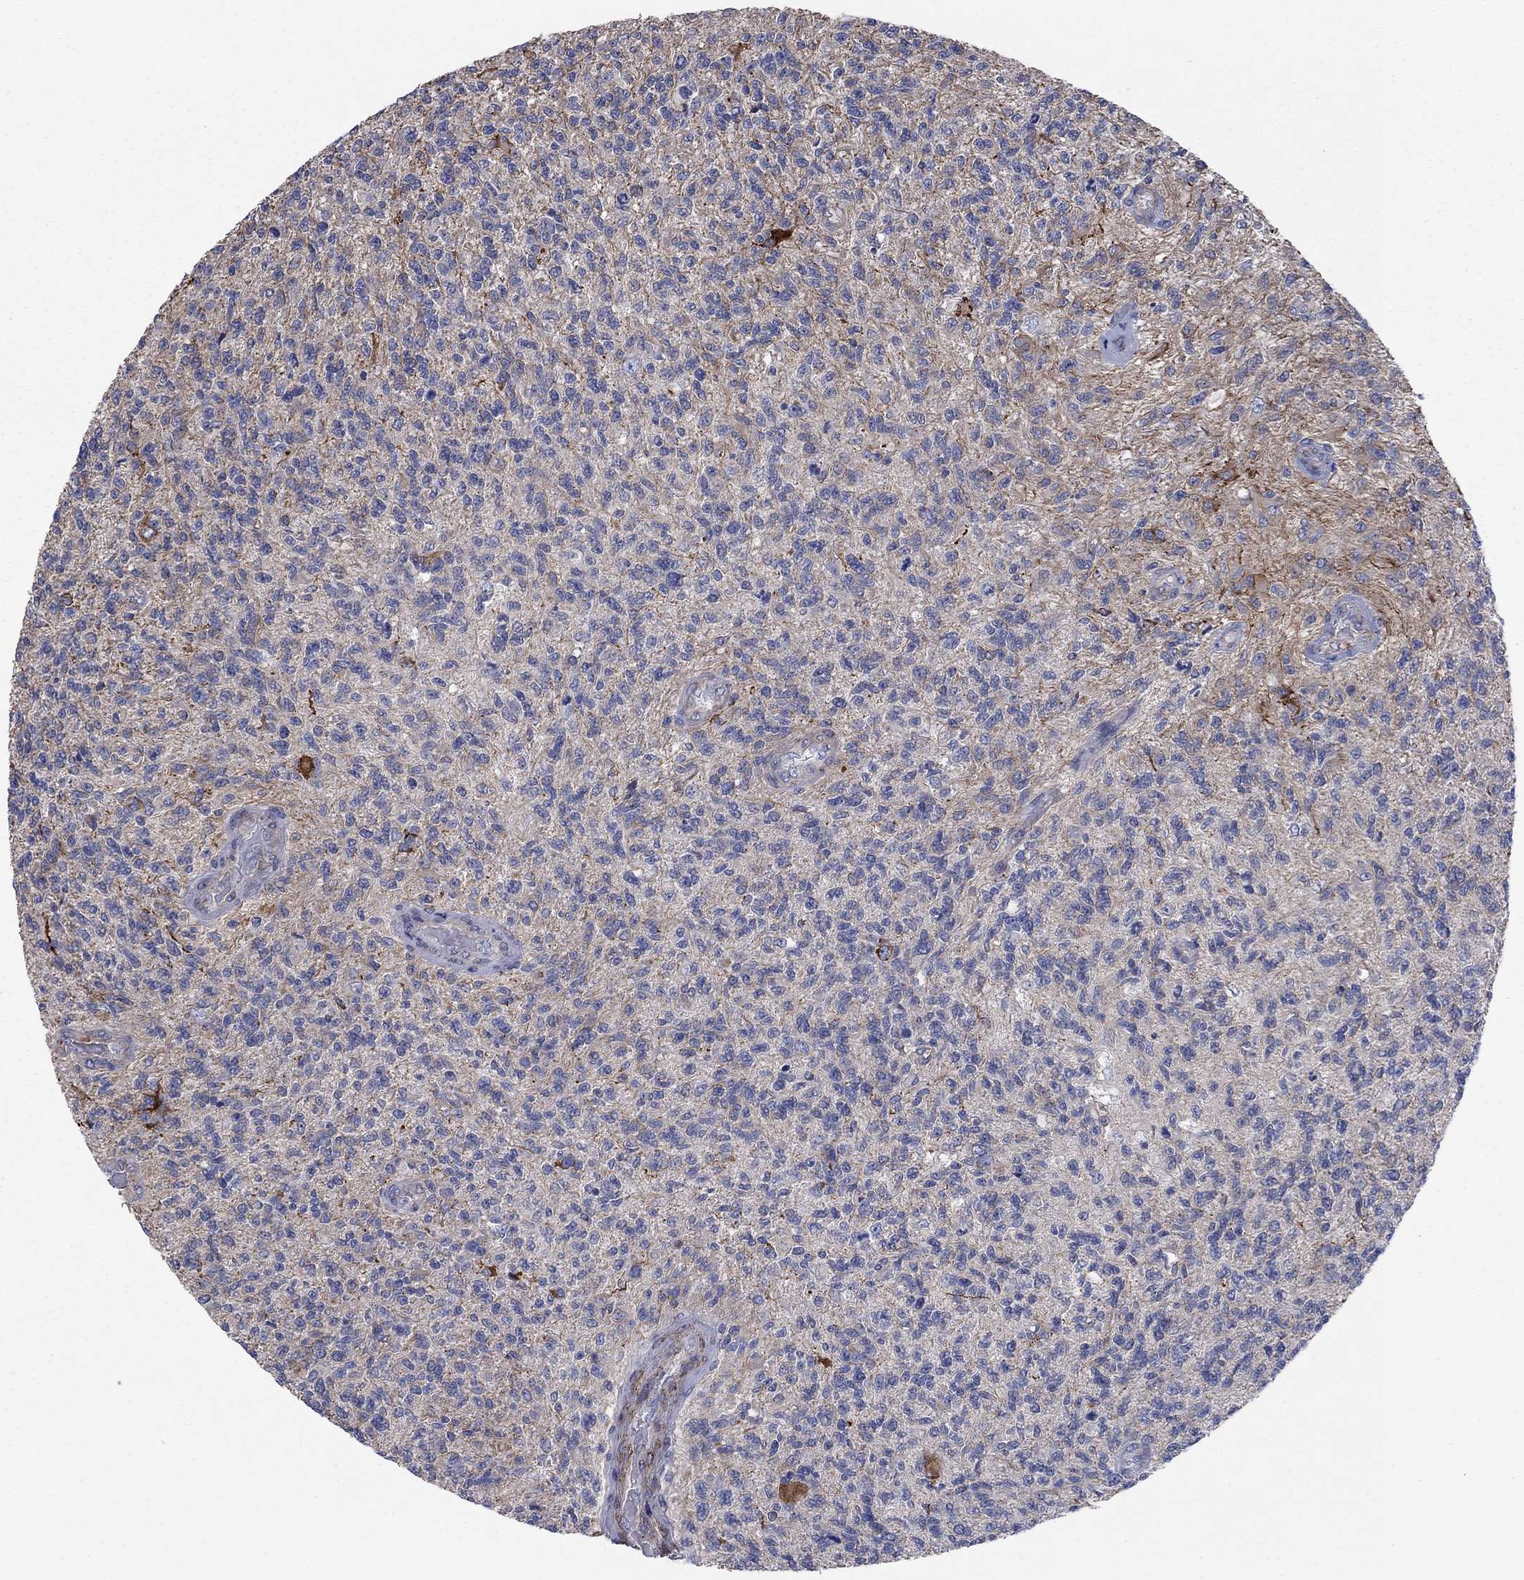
{"staining": {"intensity": "negative", "quantity": "none", "location": "none"}, "tissue": "glioma", "cell_type": "Tumor cells", "image_type": "cancer", "snomed": [{"axis": "morphology", "description": "Glioma, malignant, High grade"}, {"axis": "topography", "description": "Brain"}], "caption": "High power microscopy image of an immunohistochemistry photomicrograph of glioma, revealing no significant staining in tumor cells.", "gene": "PSD4", "patient": {"sex": "male", "age": 56}}